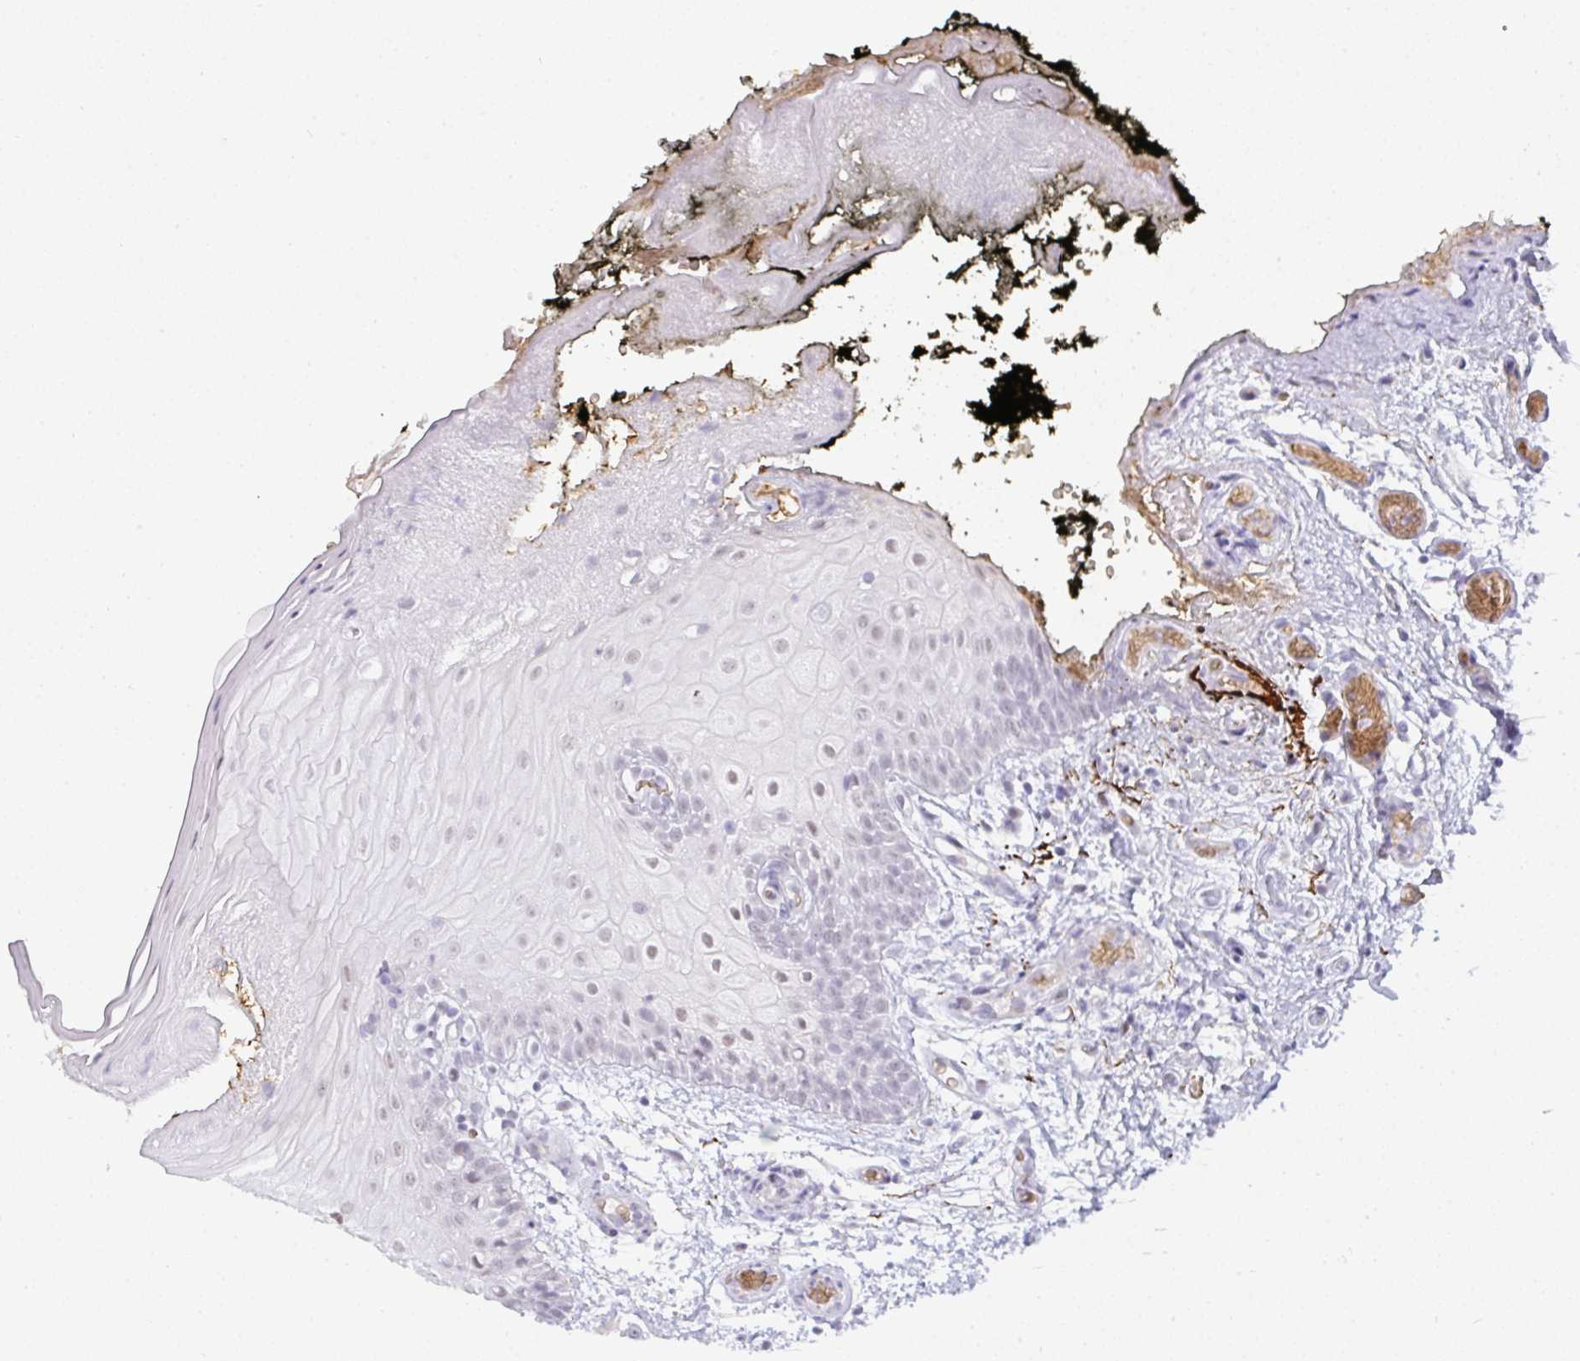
{"staining": {"intensity": "weak", "quantity": "<25%", "location": "nuclear"}, "tissue": "oral mucosa", "cell_type": "Squamous epithelial cells", "image_type": "normal", "snomed": [{"axis": "morphology", "description": "Normal tissue, NOS"}, {"axis": "morphology", "description": "Squamous cell carcinoma, NOS"}, {"axis": "topography", "description": "Oral tissue"}, {"axis": "topography", "description": "Tounge, NOS"}, {"axis": "topography", "description": "Head-Neck"}], "caption": "Immunohistochemistry image of unremarkable oral mucosa stained for a protein (brown), which displays no staining in squamous epithelial cells.", "gene": "TNMD", "patient": {"sex": "male", "age": 76}}